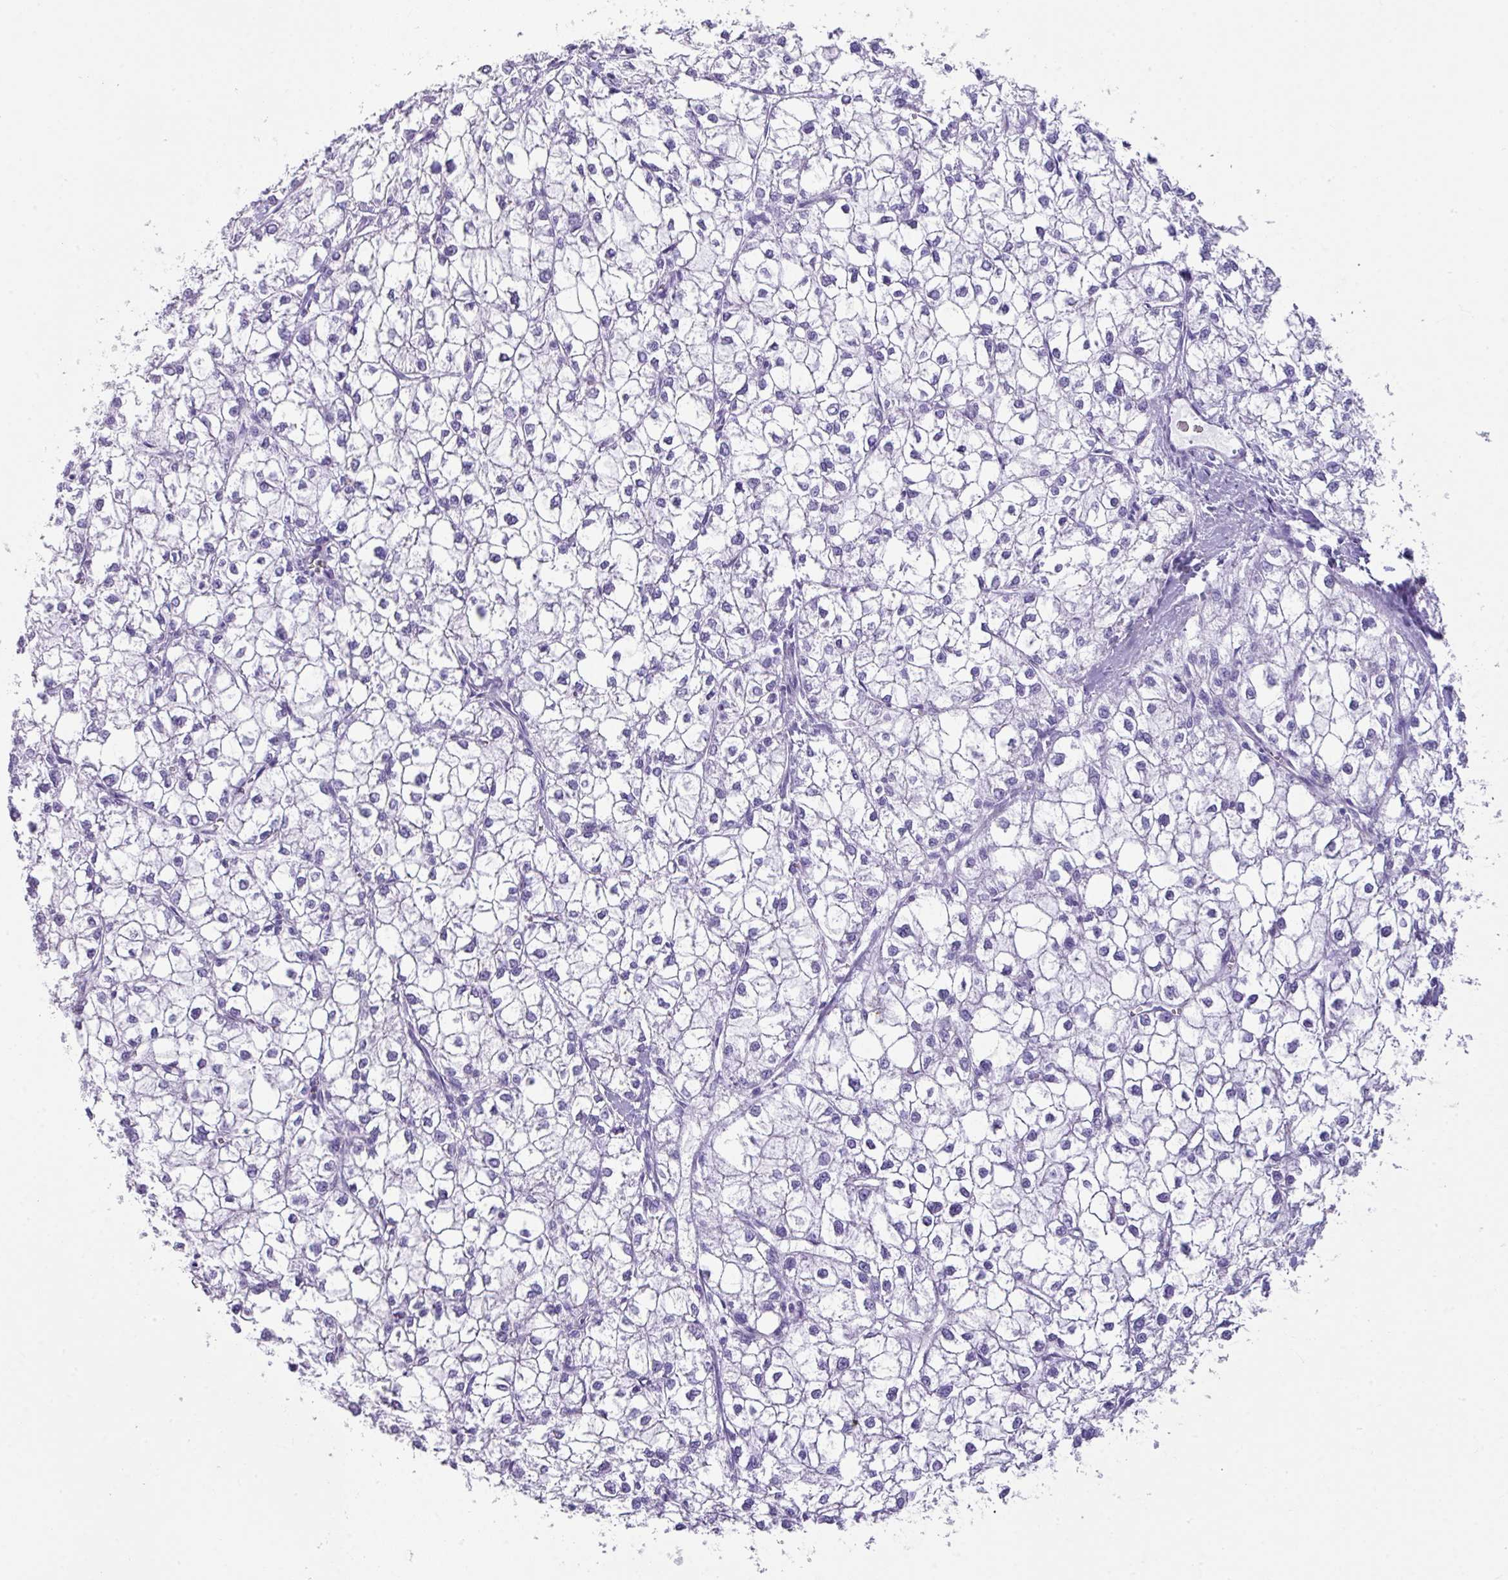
{"staining": {"intensity": "negative", "quantity": "none", "location": "none"}, "tissue": "liver cancer", "cell_type": "Tumor cells", "image_type": "cancer", "snomed": [{"axis": "morphology", "description": "Carcinoma, Hepatocellular, NOS"}, {"axis": "topography", "description": "Liver"}], "caption": "An image of human liver cancer (hepatocellular carcinoma) is negative for staining in tumor cells. (Immunohistochemistry (ihc), brightfield microscopy, high magnification).", "gene": "NCCRP1", "patient": {"sex": "female", "age": 43}}